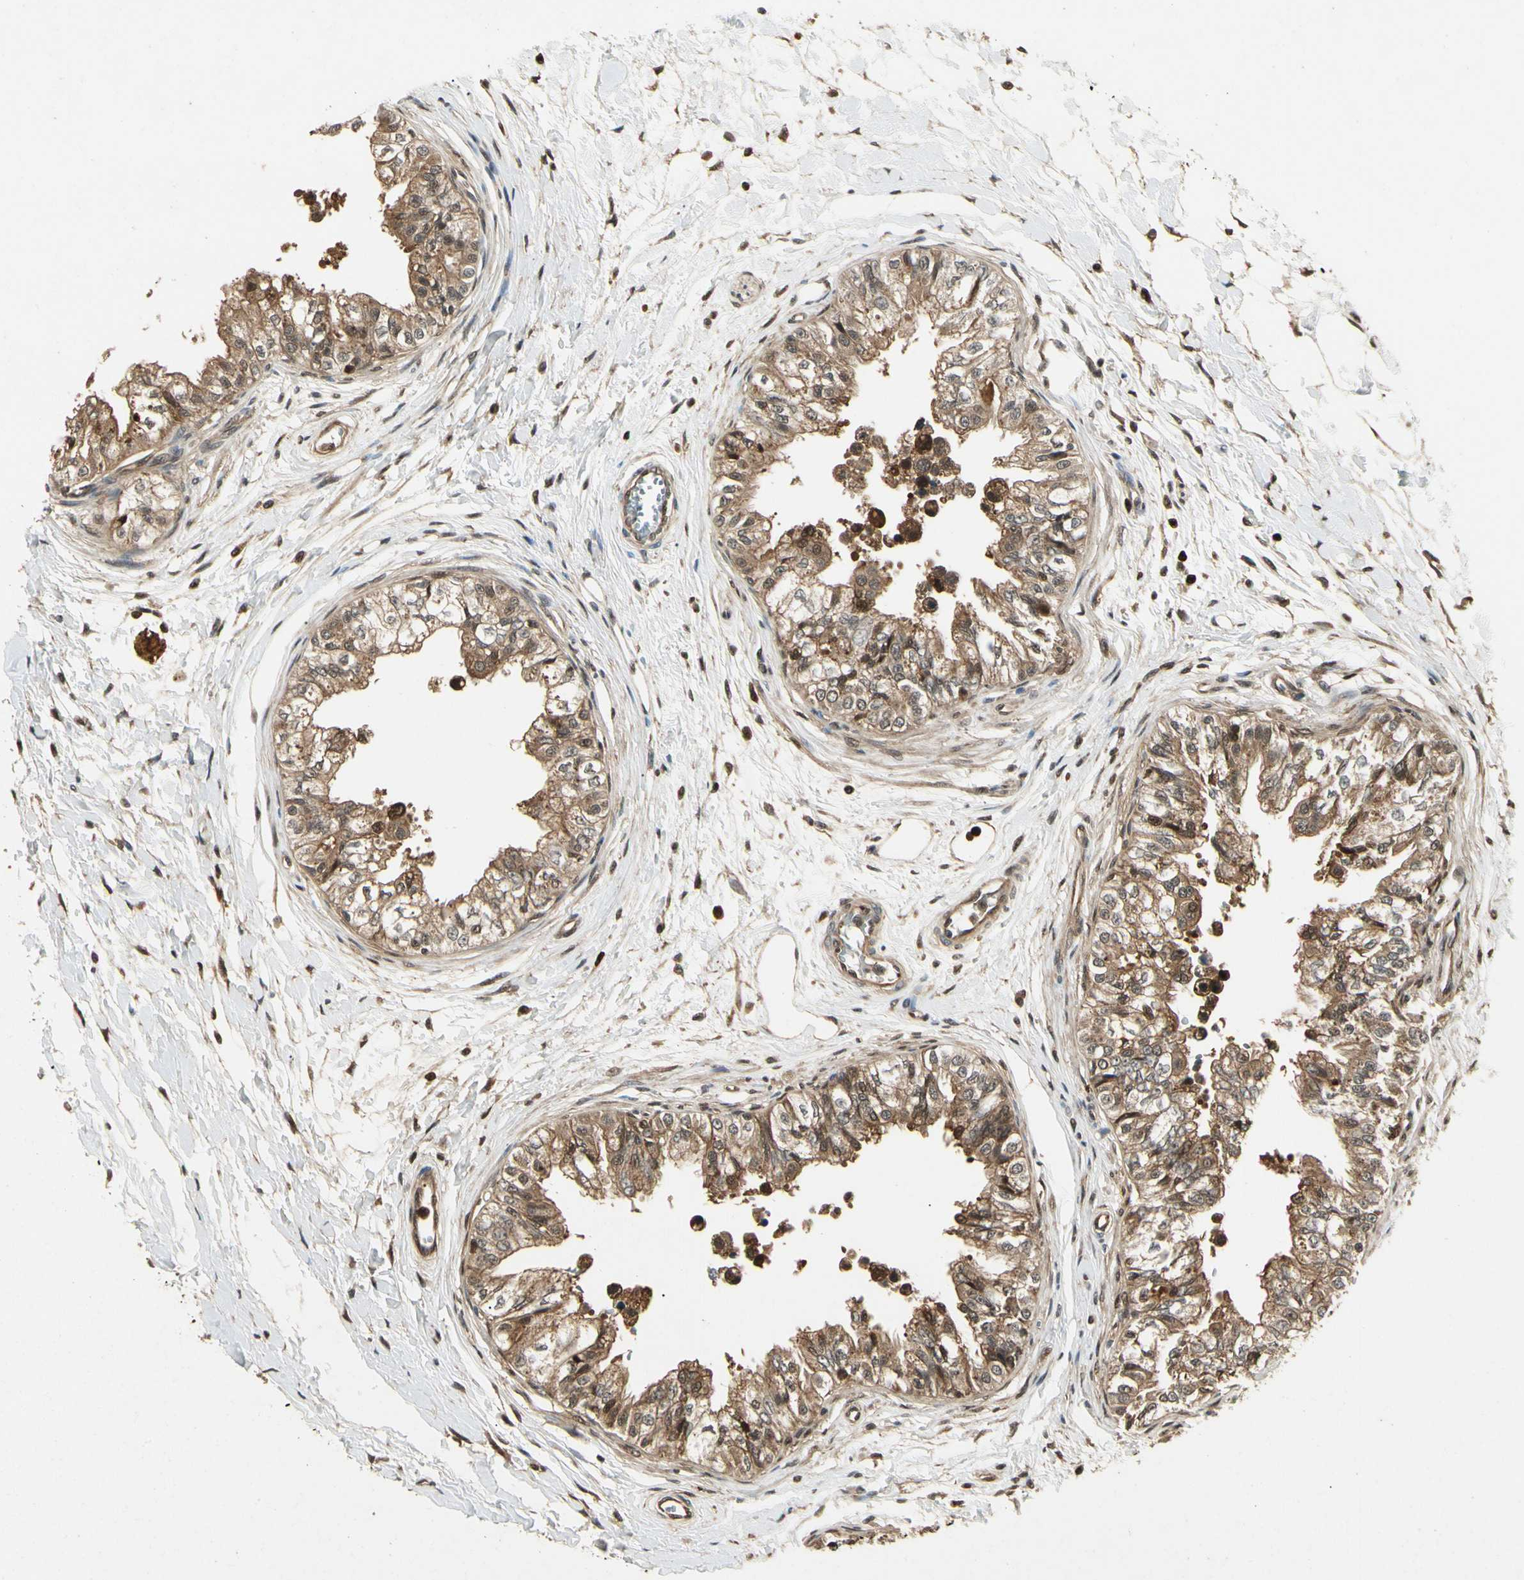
{"staining": {"intensity": "strong", "quantity": "<25%", "location": "nuclear"}, "tissue": "epididymis", "cell_type": "Glandular cells", "image_type": "normal", "snomed": [{"axis": "morphology", "description": "Normal tissue, NOS"}, {"axis": "morphology", "description": "Adenocarcinoma, metastatic, NOS"}, {"axis": "topography", "description": "Testis"}, {"axis": "topography", "description": "Epididymis"}], "caption": "Protein expression analysis of unremarkable human epididymis reveals strong nuclear positivity in about <25% of glandular cells. (brown staining indicates protein expression, while blue staining denotes nuclei).", "gene": "YWHAB", "patient": {"sex": "male", "age": 26}}